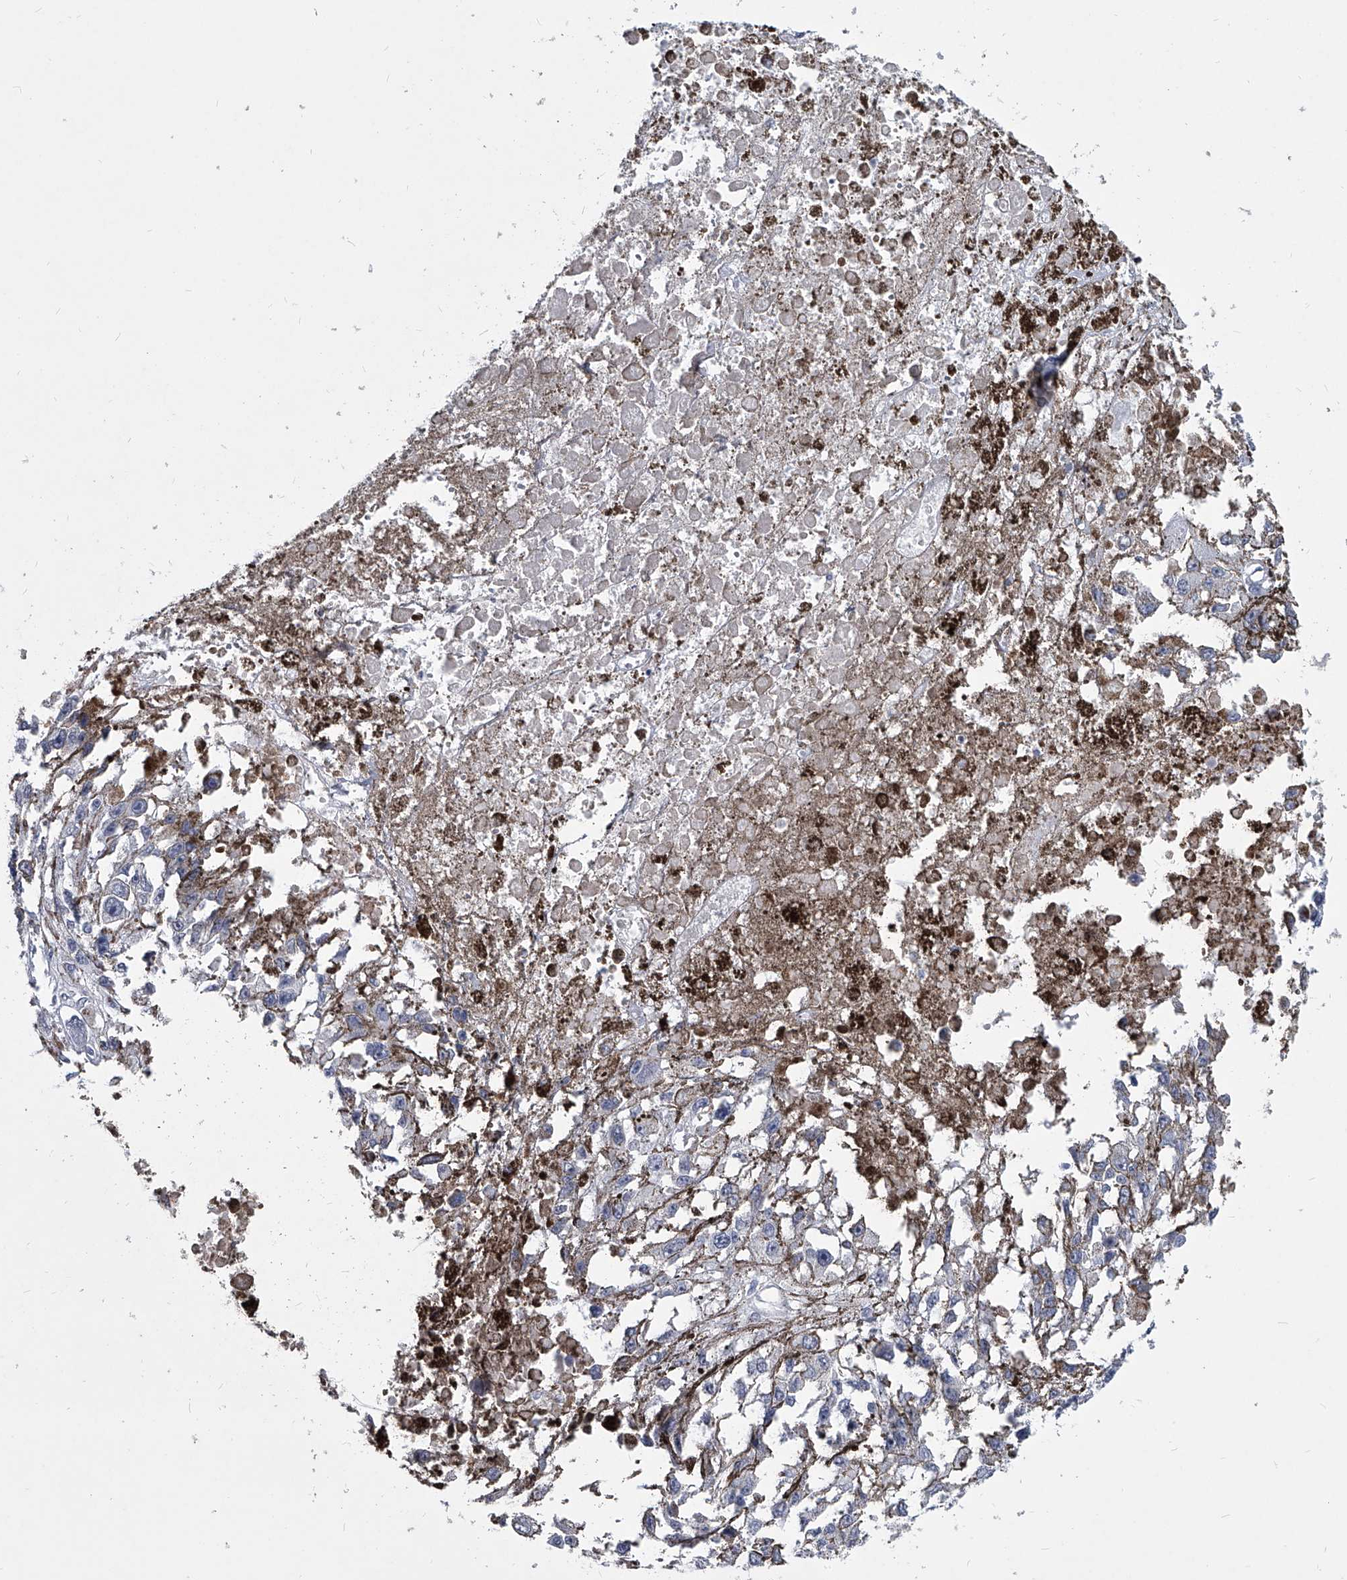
{"staining": {"intensity": "negative", "quantity": "none", "location": "none"}, "tissue": "melanoma", "cell_type": "Tumor cells", "image_type": "cancer", "snomed": [{"axis": "morphology", "description": "Malignant melanoma, Metastatic site"}, {"axis": "topography", "description": "Lymph node"}], "caption": "Immunohistochemistry (IHC) of melanoma exhibits no staining in tumor cells. The staining is performed using DAB brown chromogen with nuclei counter-stained in using hematoxylin.", "gene": "BCAS1", "patient": {"sex": "male", "age": 59}}